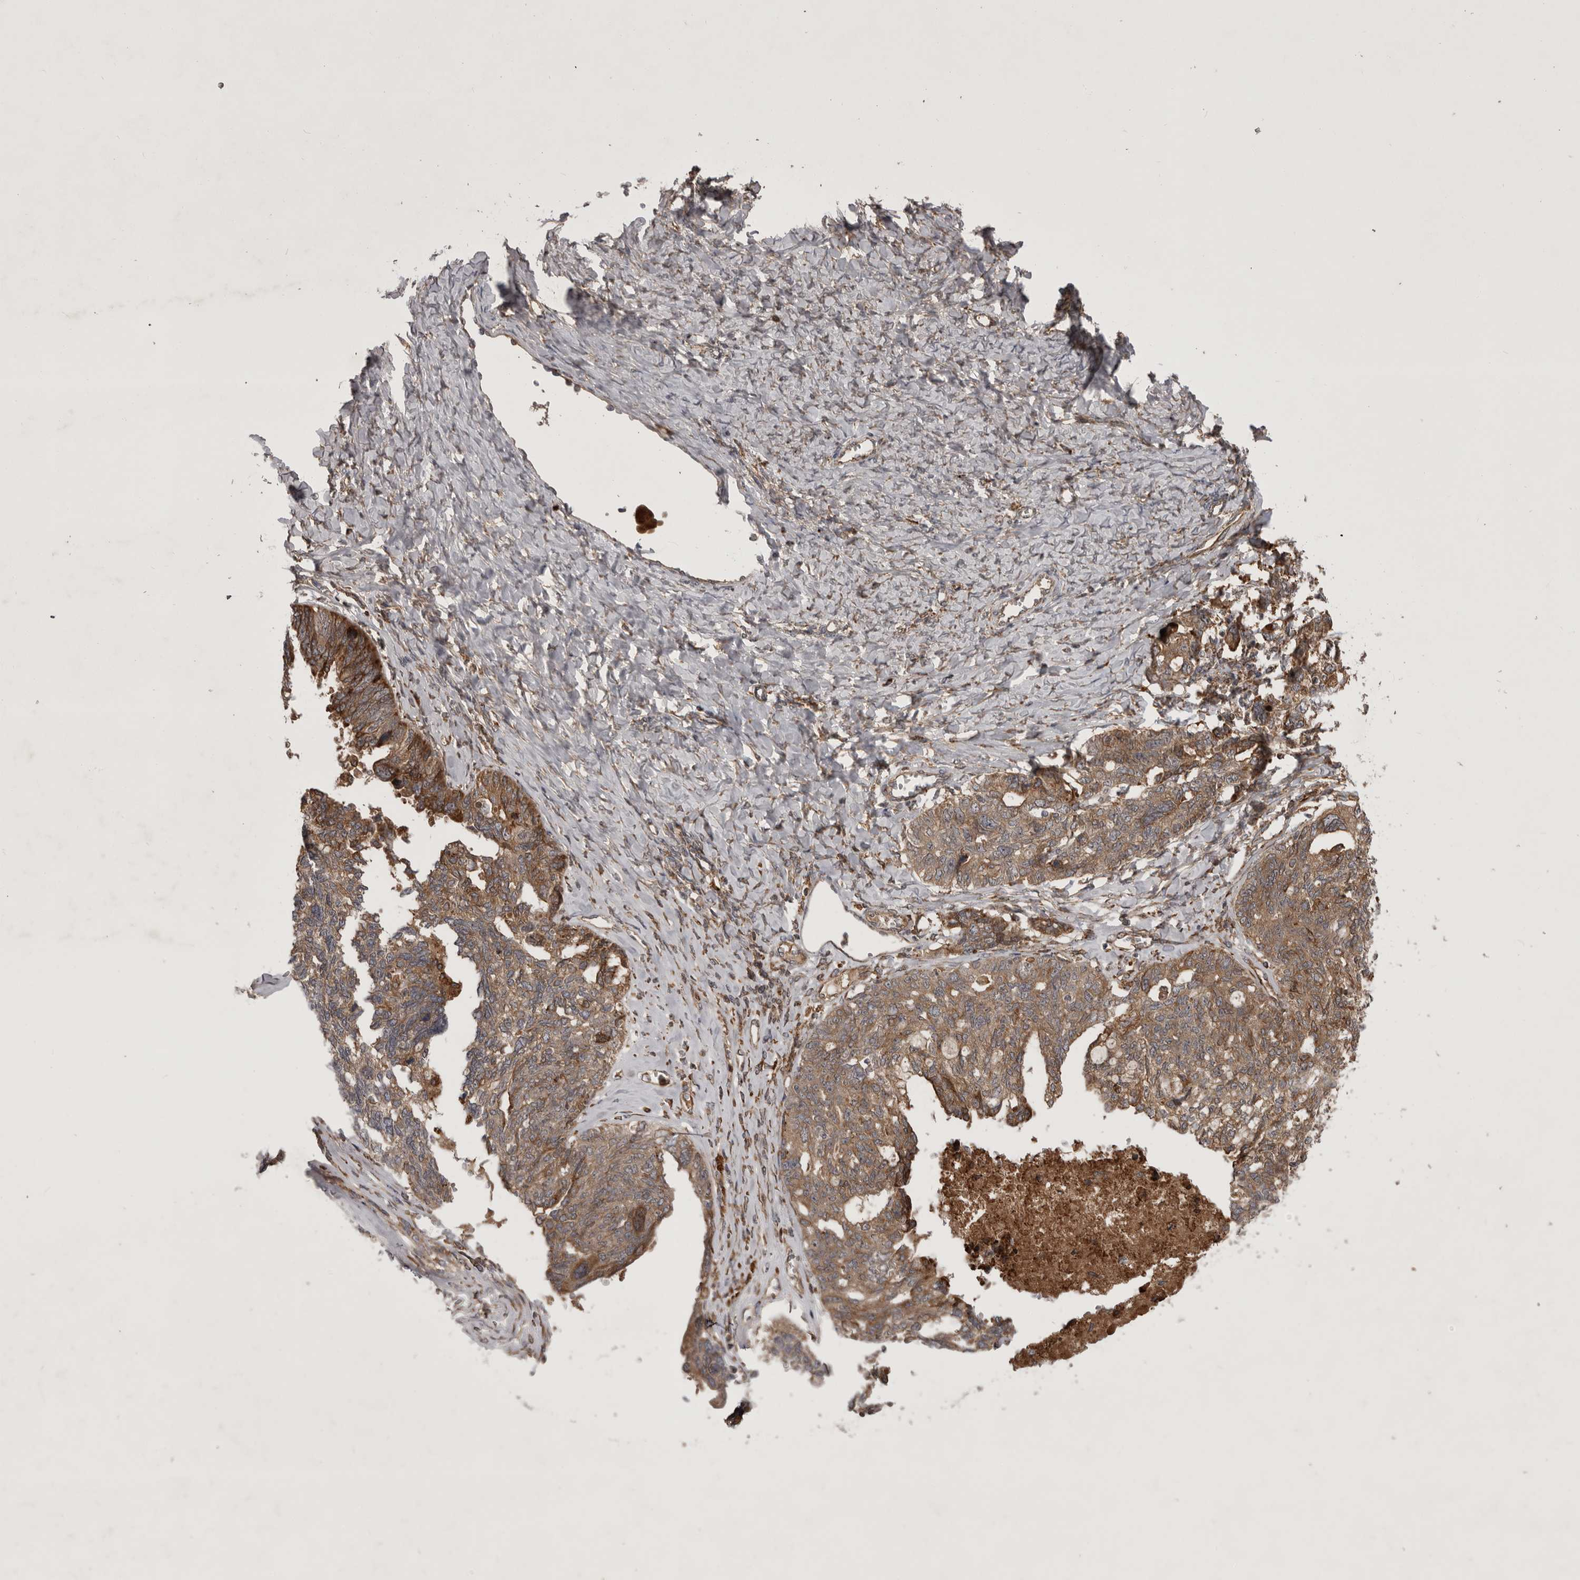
{"staining": {"intensity": "moderate", "quantity": ">75%", "location": "cytoplasmic/membranous"}, "tissue": "ovarian cancer", "cell_type": "Tumor cells", "image_type": "cancer", "snomed": [{"axis": "morphology", "description": "Cystadenocarcinoma, serous, NOS"}, {"axis": "topography", "description": "Ovary"}], "caption": "High-magnification brightfield microscopy of ovarian cancer stained with DAB (brown) and counterstained with hematoxylin (blue). tumor cells exhibit moderate cytoplasmic/membranous positivity is identified in about>75% of cells.", "gene": "RAB3GAP2", "patient": {"sex": "female", "age": 79}}